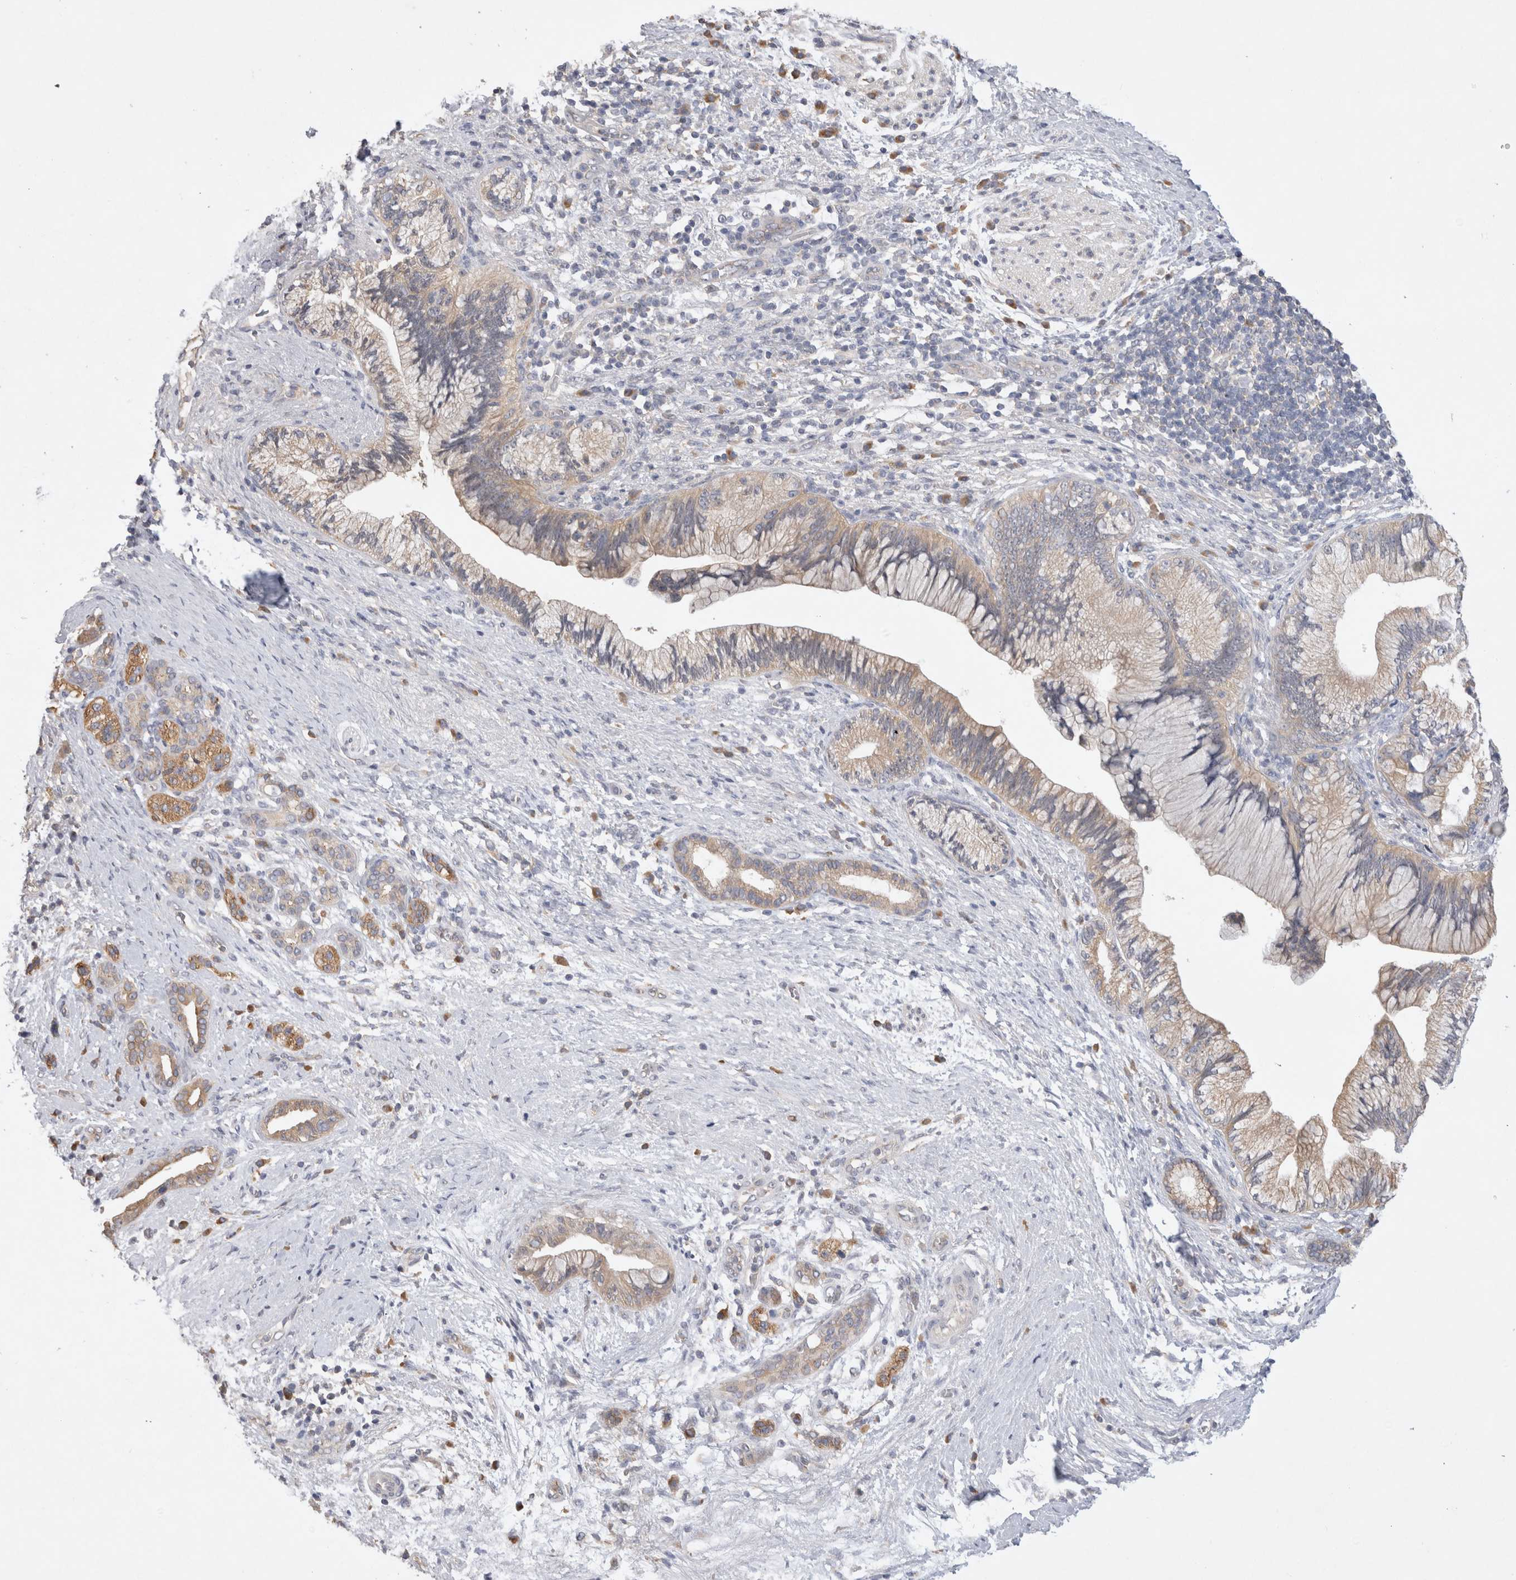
{"staining": {"intensity": "weak", "quantity": ">75%", "location": "cytoplasmic/membranous"}, "tissue": "pancreatic cancer", "cell_type": "Tumor cells", "image_type": "cancer", "snomed": [{"axis": "morphology", "description": "Adenocarcinoma, NOS"}, {"axis": "topography", "description": "Pancreas"}], "caption": "Immunohistochemistry image of neoplastic tissue: pancreatic cancer stained using IHC demonstrates low levels of weak protein expression localized specifically in the cytoplasmic/membranous of tumor cells, appearing as a cytoplasmic/membranous brown color.", "gene": "GAS1", "patient": {"sex": "male", "age": 59}}